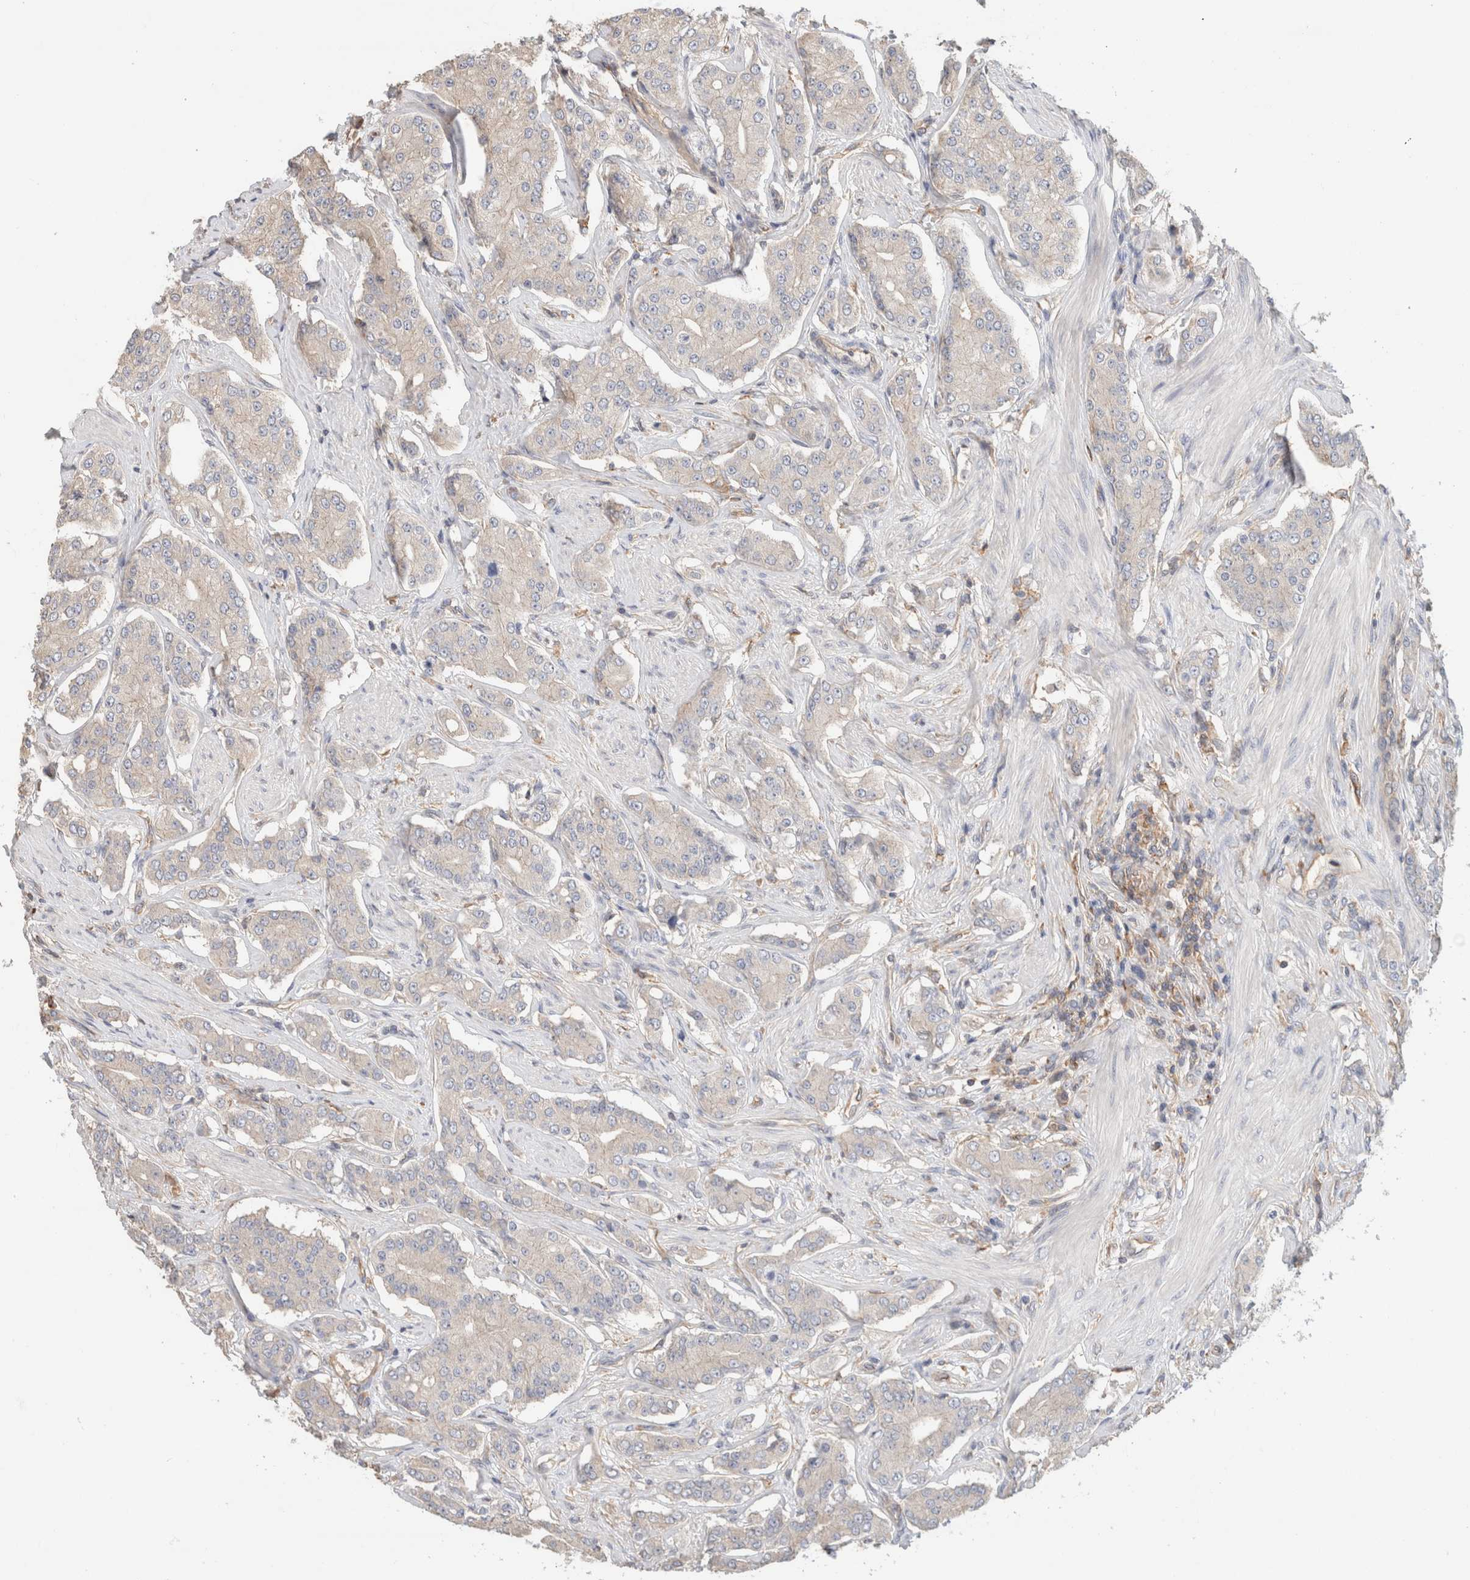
{"staining": {"intensity": "negative", "quantity": "none", "location": "none"}, "tissue": "prostate cancer", "cell_type": "Tumor cells", "image_type": "cancer", "snomed": [{"axis": "morphology", "description": "Adenocarcinoma, High grade"}, {"axis": "topography", "description": "Prostate"}], "caption": "Protein analysis of prostate cancer (high-grade adenocarcinoma) reveals no significant positivity in tumor cells.", "gene": "CFAP418", "patient": {"sex": "male", "age": 71}}